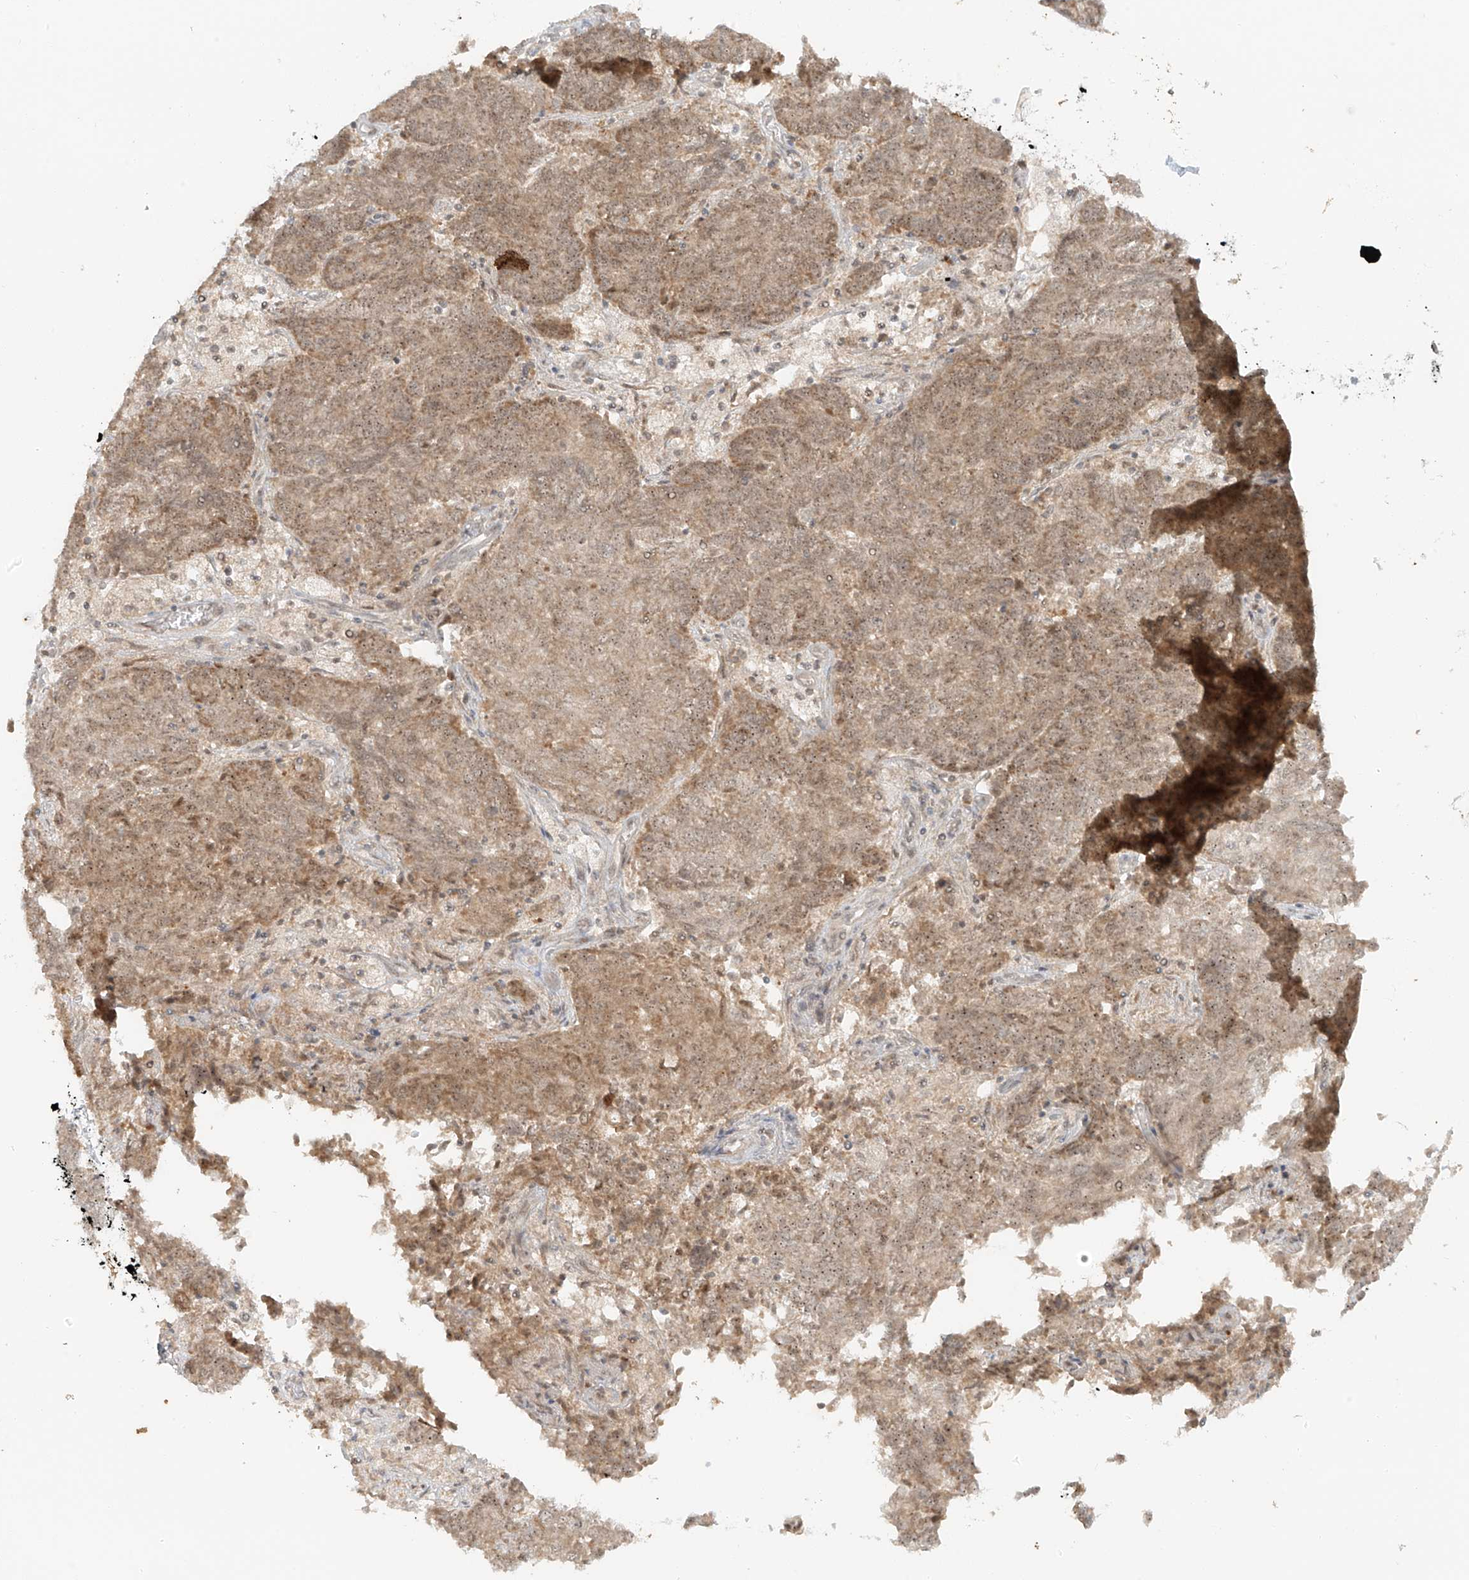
{"staining": {"intensity": "moderate", "quantity": ">75%", "location": "cytoplasmic/membranous,nuclear"}, "tissue": "endometrial cancer", "cell_type": "Tumor cells", "image_type": "cancer", "snomed": [{"axis": "morphology", "description": "Adenocarcinoma, NOS"}, {"axis": "topography", "description": "Endometrium"}], "caption": "Immunohistochemistry (IHC) (DAB (3,3'-diaminobenzidine)) staining of endometrial cancer (adenocarcinoma) demonstrates moderate cytoplasmic/membranous and nuclear protein expression in approximately >75% of tumor cells.", "gene": "MIPEP", "patient": {"sex": "female", "age": 80}}